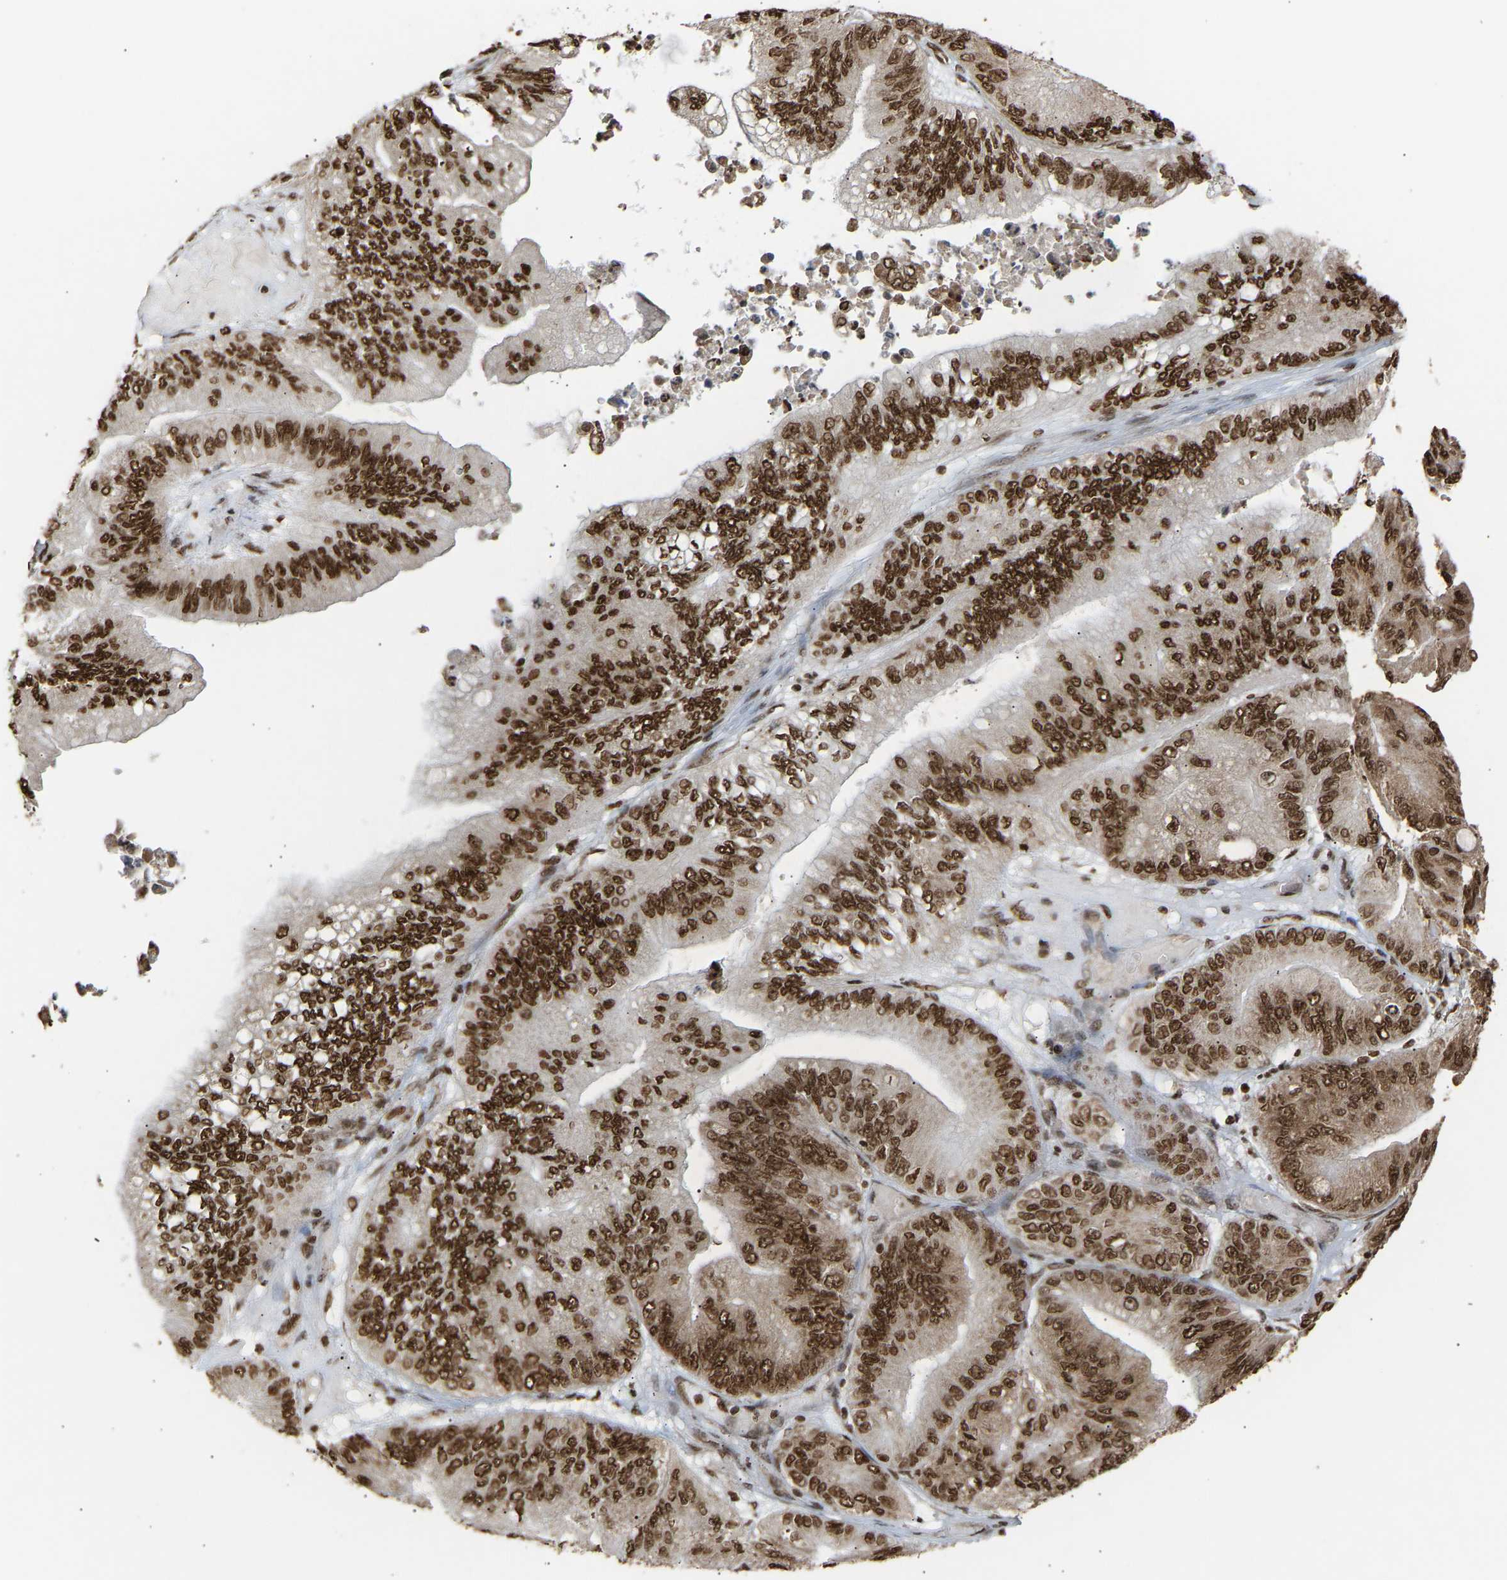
{"staining": {"intensity": "strong", "quantity": ">75%", "location": "cytoplasmic/membranous,nuclear"}, "tissue": "ovarian cancer", "cell_type": "Tumor cells", "image_type": "cancer", "snomed": [{"axis": "morphology", "description": "Cystadenocarcinoma, mucinous, NOS"}, {"axis": "topography", "description": "Ovary"}], "caption": "High-magnification brightfield microscopy of mucinous cystadenocarcinoma (ovarian) stained with DAB (brown) and counterstained with hematoxylin (blue). tumor cells exhibit strong cytoplasmic/membranous and nuclear positivity is present in approximately>75% of cells. (IHC, brightfield microscopy, high magnification).", "gene": "ALYREF", "patient": {"sex": "female", "age": 61}}